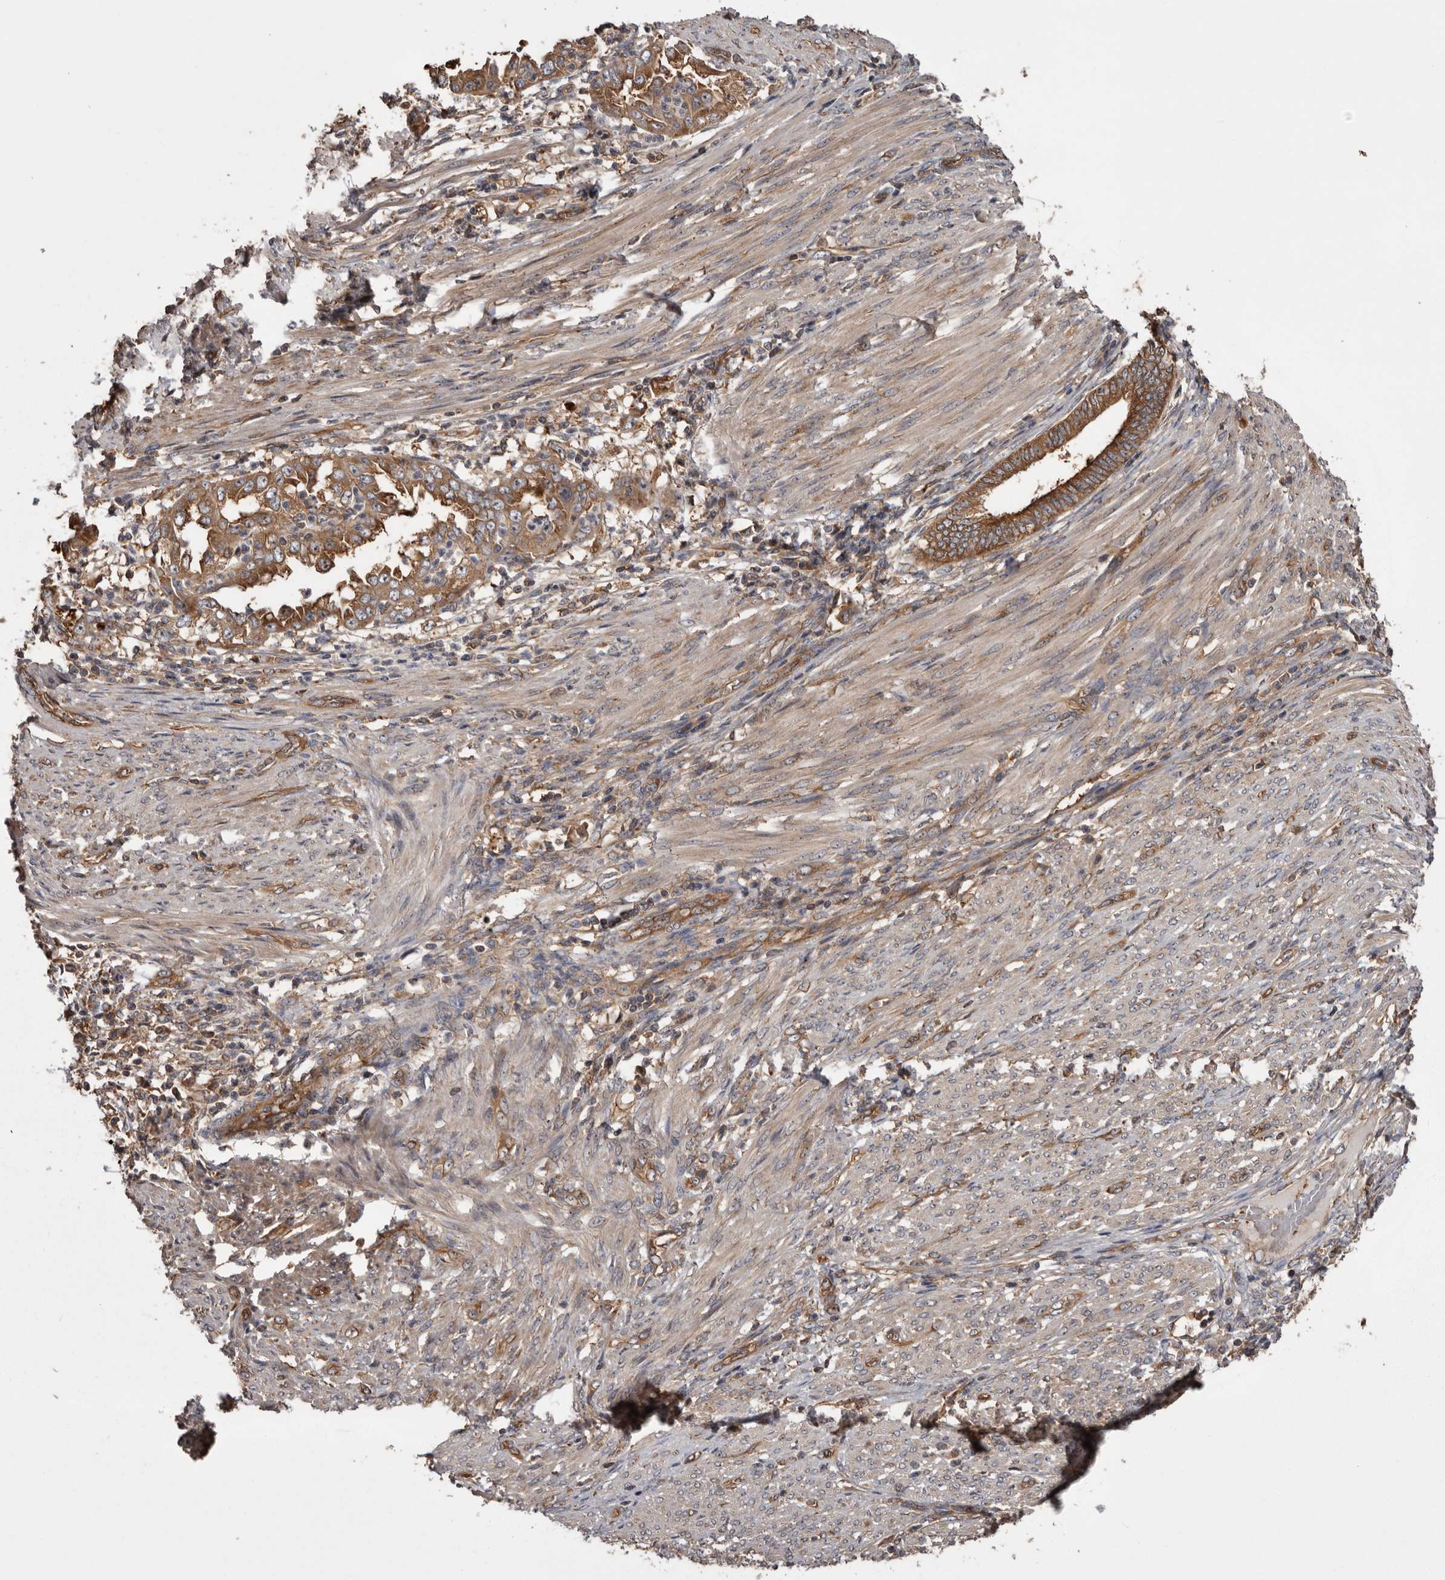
{"staining": {"intensity": "moderate", "quantity": ">75%", "location": "cytoplasmic/membranous"}, "tissue": "endometrial cancer", "cell_type": "Tumor cells", "image_type": "cancer", "snomed": [{"axis": "morphology", "description": "Adenocarcinoma, NOS"}, {"axis": "topography", "description": "Endometrium"}], "caption": "Endometrial adenocarcinoma tissue demonstrates moderate cytoplasmic/membranous staining in approximately >75% of tumor cells, visualized by immunohistochemistry.", "gene": "DARS1", "patient": {"sex": "female", "age": 85}}